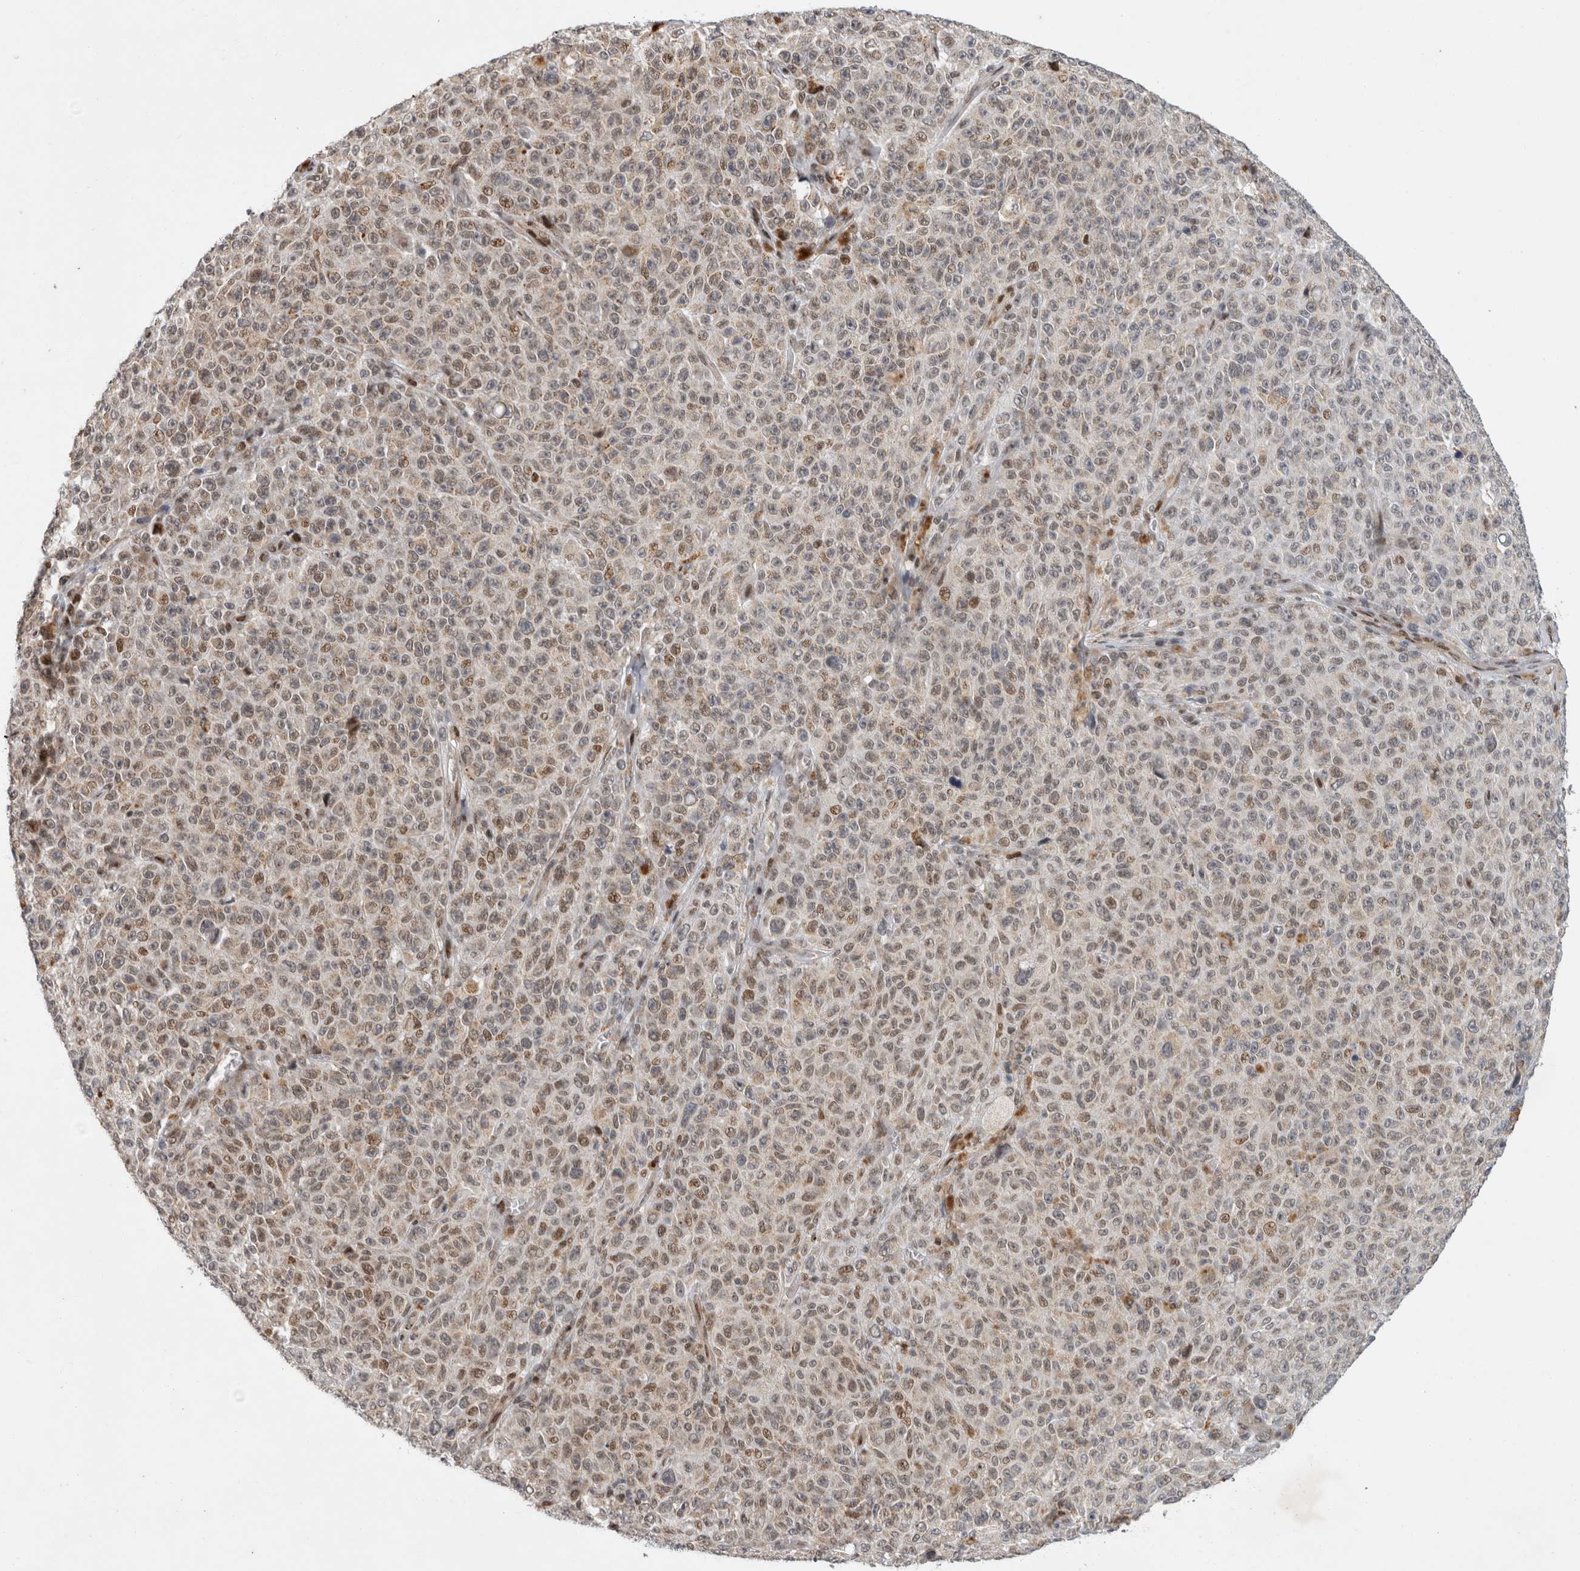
{"staining": {"intensity": "weak", "quantity": "25%-75%", "location": "nuclear"}, "tissue": "melanoma", "cell_type": "Tumor cells", "image_type": "cancer", "snomed": [{"axis": "morphology", "description": "Malignant melanoma, NOS"}, {"axis": "topography", "description": "Skin"}], "caption": "There is low levels of weak nuclear positivity in tumor cells of malignant melanoma, as demonstrated by immunohistochemical staining (brown color).", "gene": "C8orf58", "patient": {"sex": "female", "age": 82}}